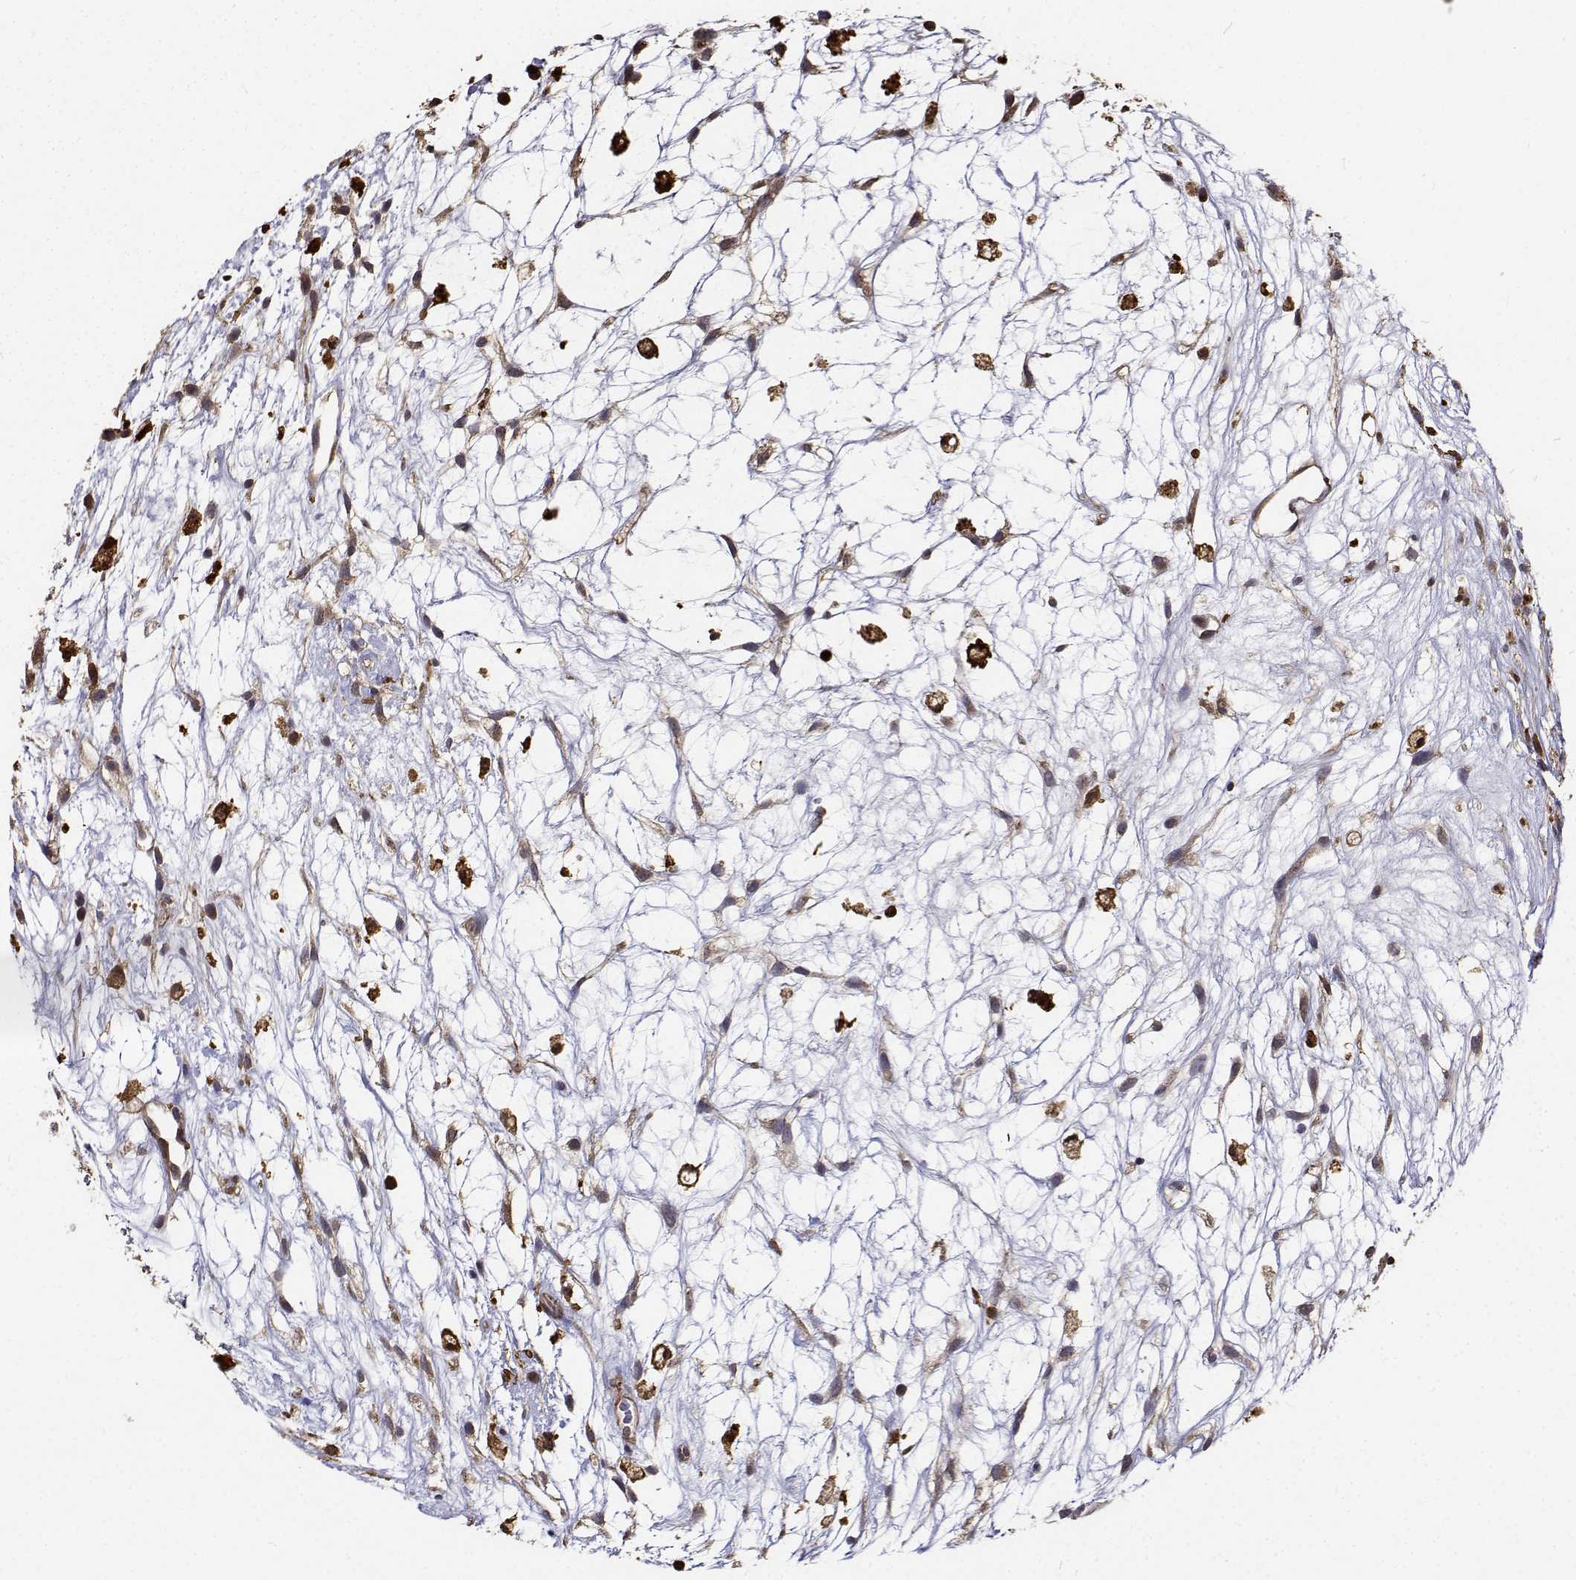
{"staining": {"intensity": "weak", "quantity": ">75%", "location": "cytoplasmic/membranous"}, "tissue": "testis cancer", "cell_type": "Tumor cells", "image_type": "cancer", "snomed": [{"axis": "morphology", "description": "Normal tissue, NOS"}, {"axis": "morphology", "description": "Carcinoma, Embryonal, NOS"}, {"axis": "topography", "description": "Testis"}], "caption": "Brown immunohistochemical staining in human testis cancer (embryonal carcinoma) shows weak cytoplasmic/membranous staining in about >75% of tumor cells.", "gene": "PCID2", "patient": {"sex": "male", "age": 32}}